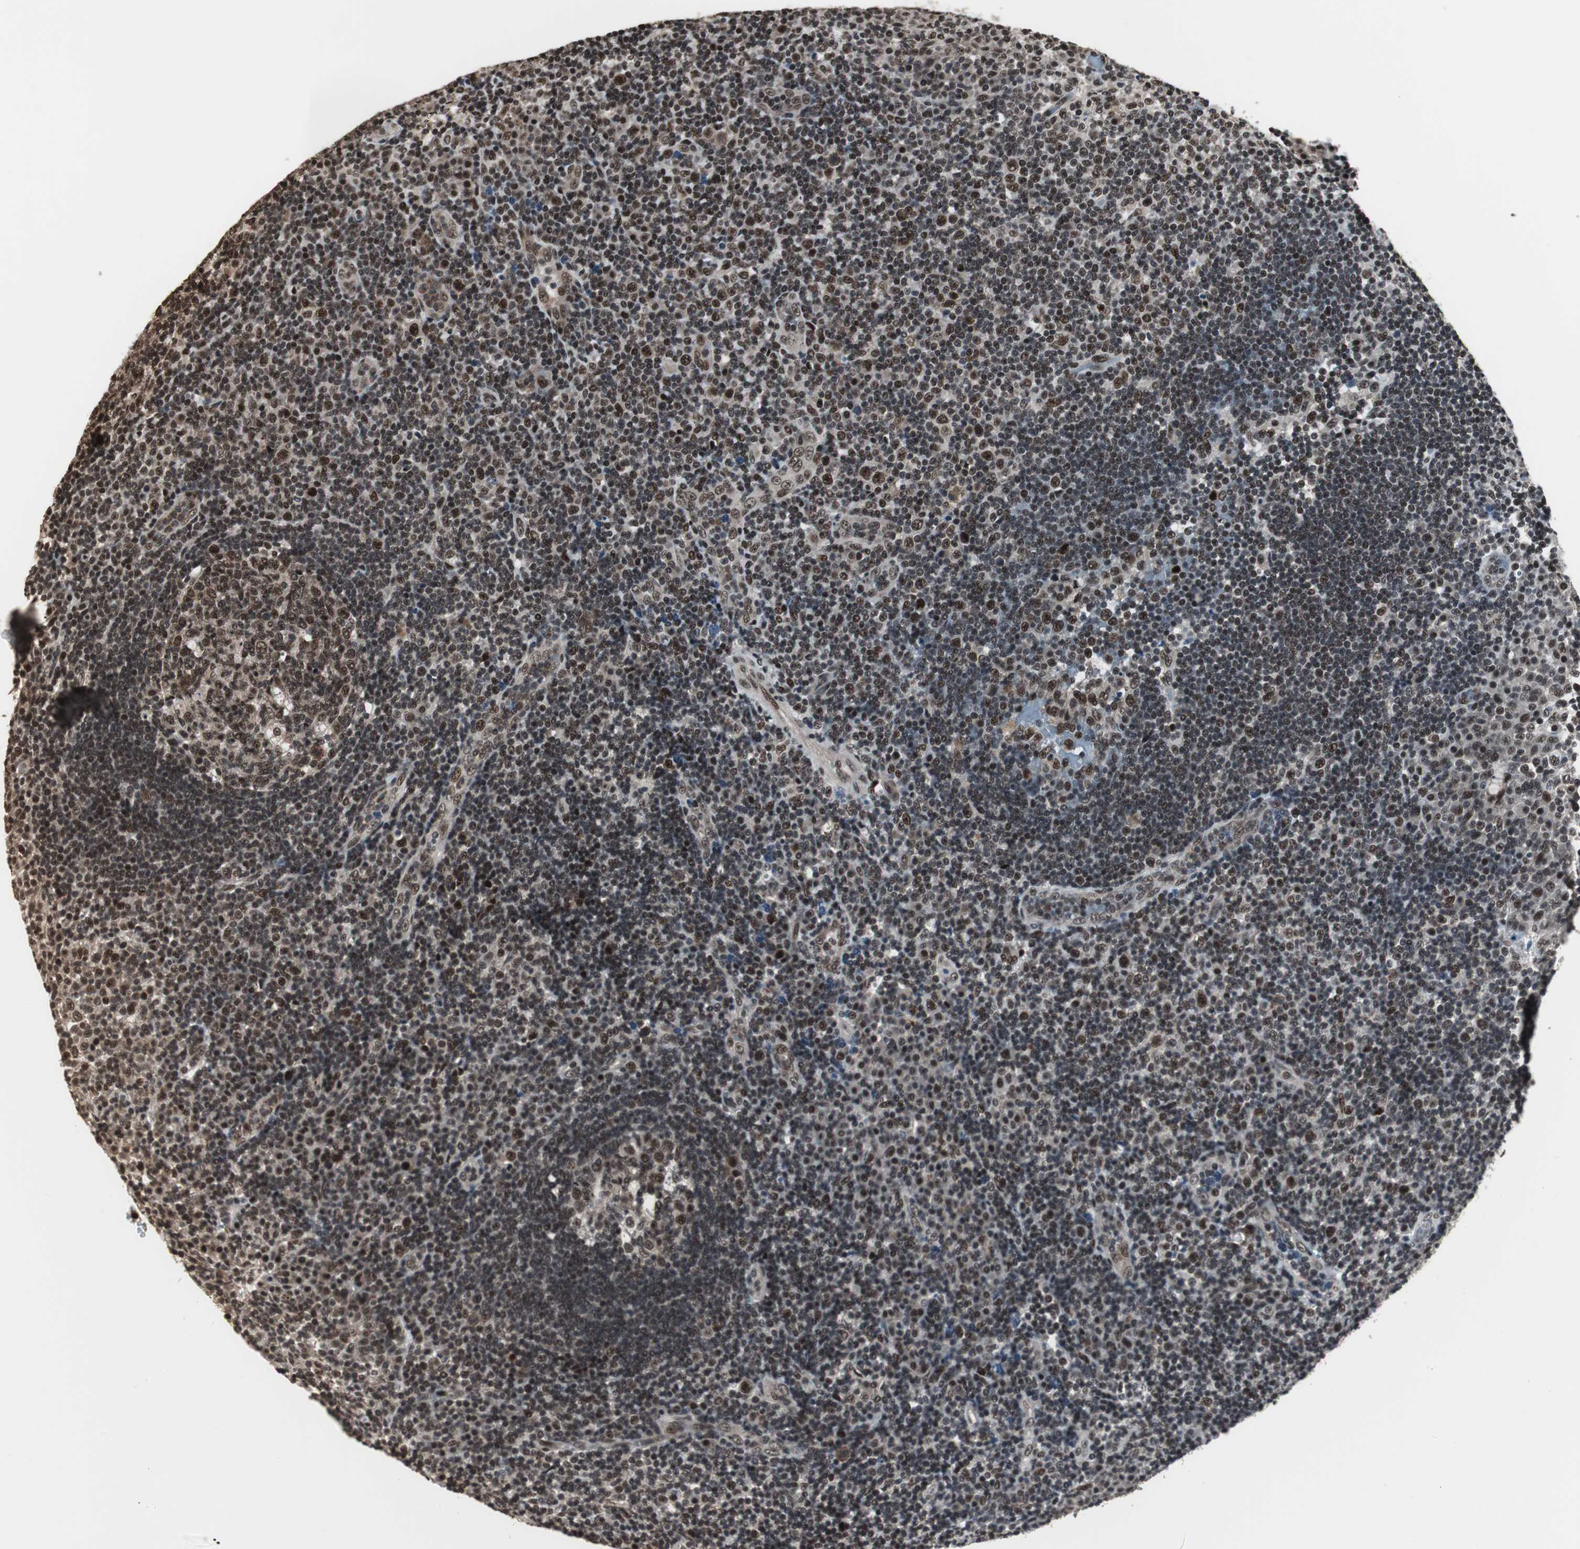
{"staining": {"intensity": "strong", "quantity": ">75%", "location": "nuclear"}, "tissue": "tonsil", "cell_type": "Germinal center cells", "image_type": "normal", "snomed": [{"axis": "morphology", "description": "Normal tissue, NOS"}, {"axis": "topography", "description": "Tonsil"}], "caption": "The immunohistochemical stain highlights strong nuclear positivity in germinal center cells of benign tonsil.", "gene": "CDK9", "patient": {"sex": "female", "age": 40}}